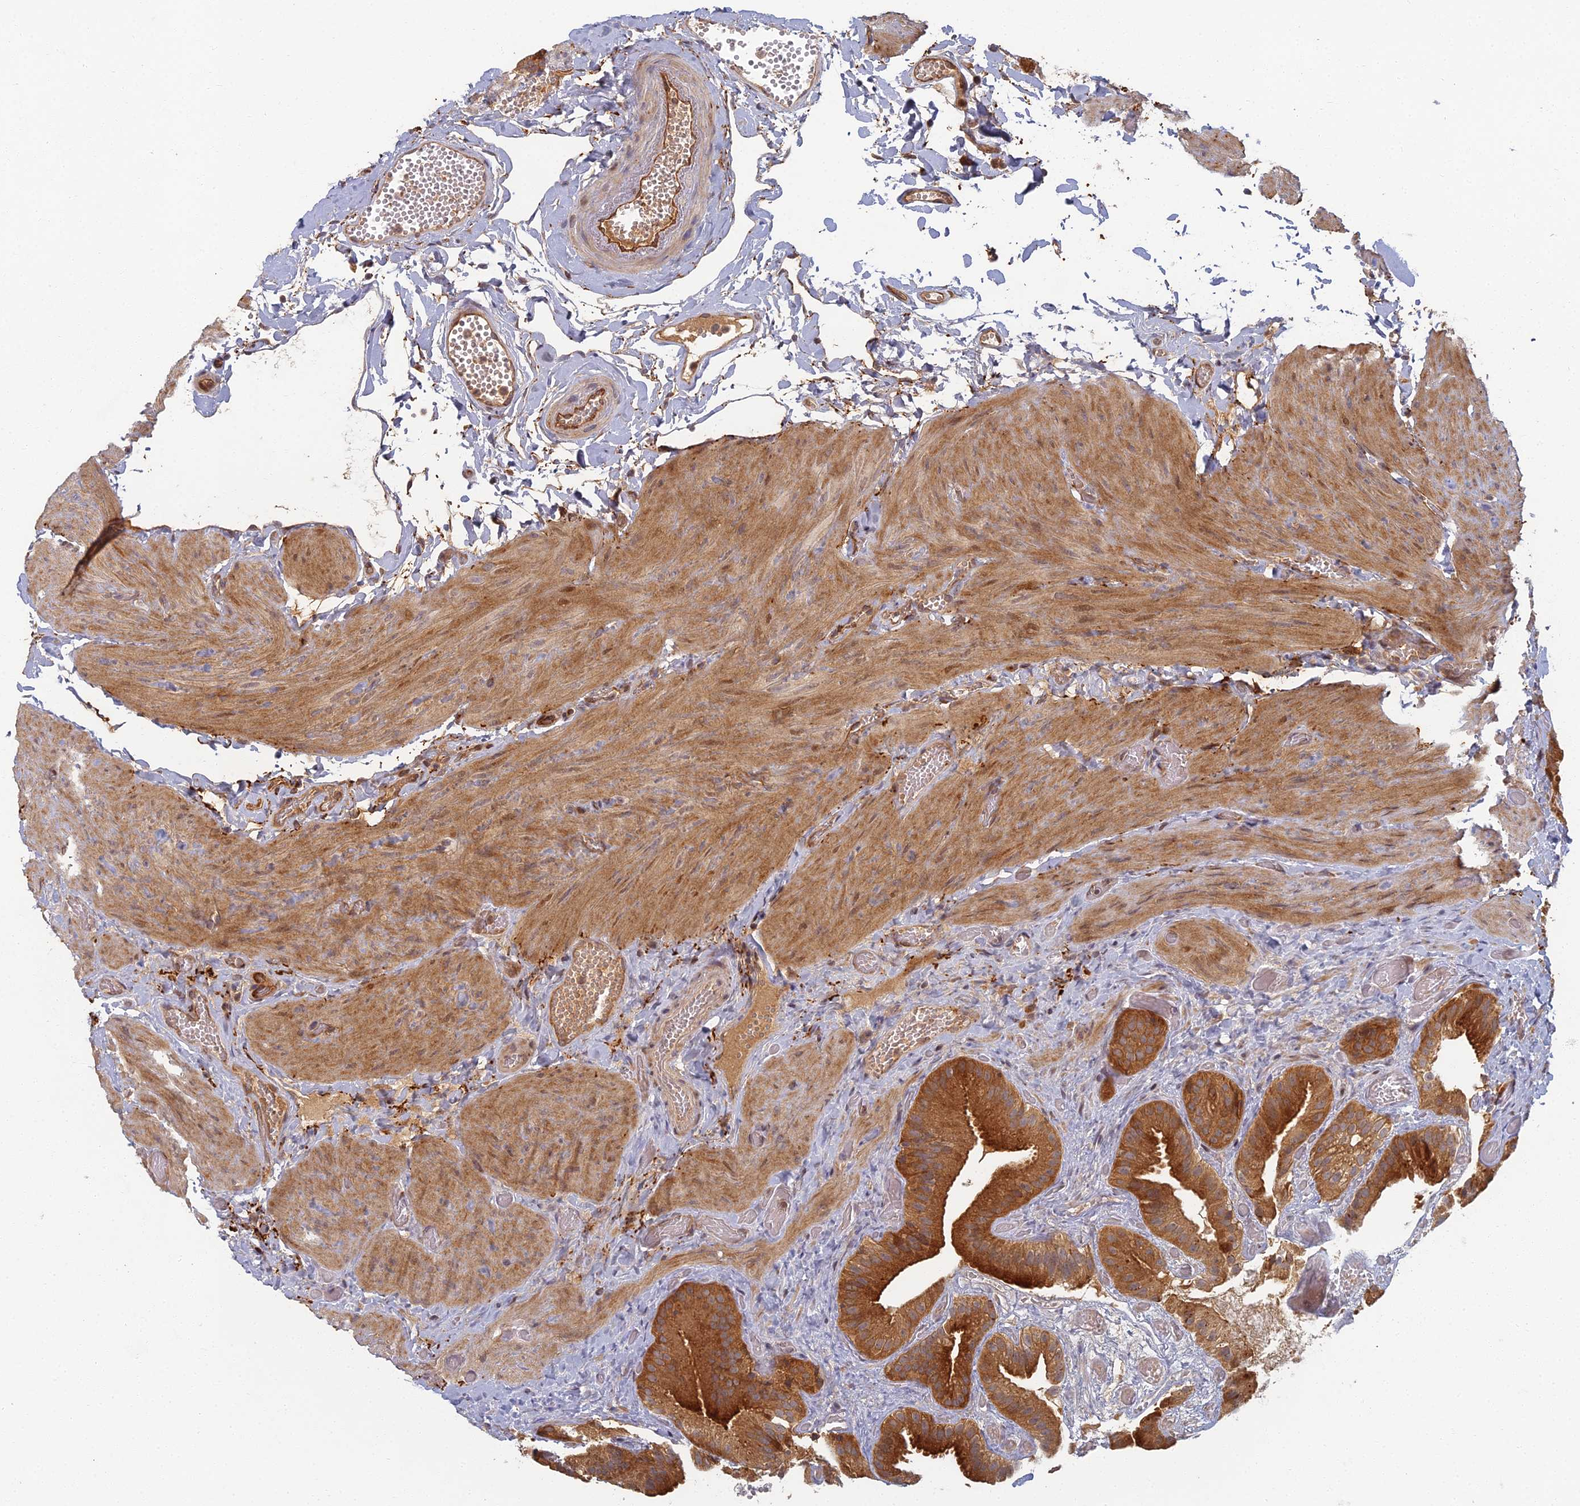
{"staining": {"intensity": "strong", "quantity": ">75%", "location": "cytoplasmic/membranous"}, "tissue": "gallbladder", "cell_type": "Glandular cells", "image_type": "normal", "snomed": [{"axis": "morphology", "description": "Normal tissue, NOS"}, {"axis": "topography", "description": "Gallbladder"}], "caption": "An image showing strong cytoplasmic/membranous staining in about >75% of glandular cells in unremarkable gallbladder, as visualized by brown immunohistochemical staining.", "gene": "INO80D", "patient": {"sex": "female", "age": 64}}